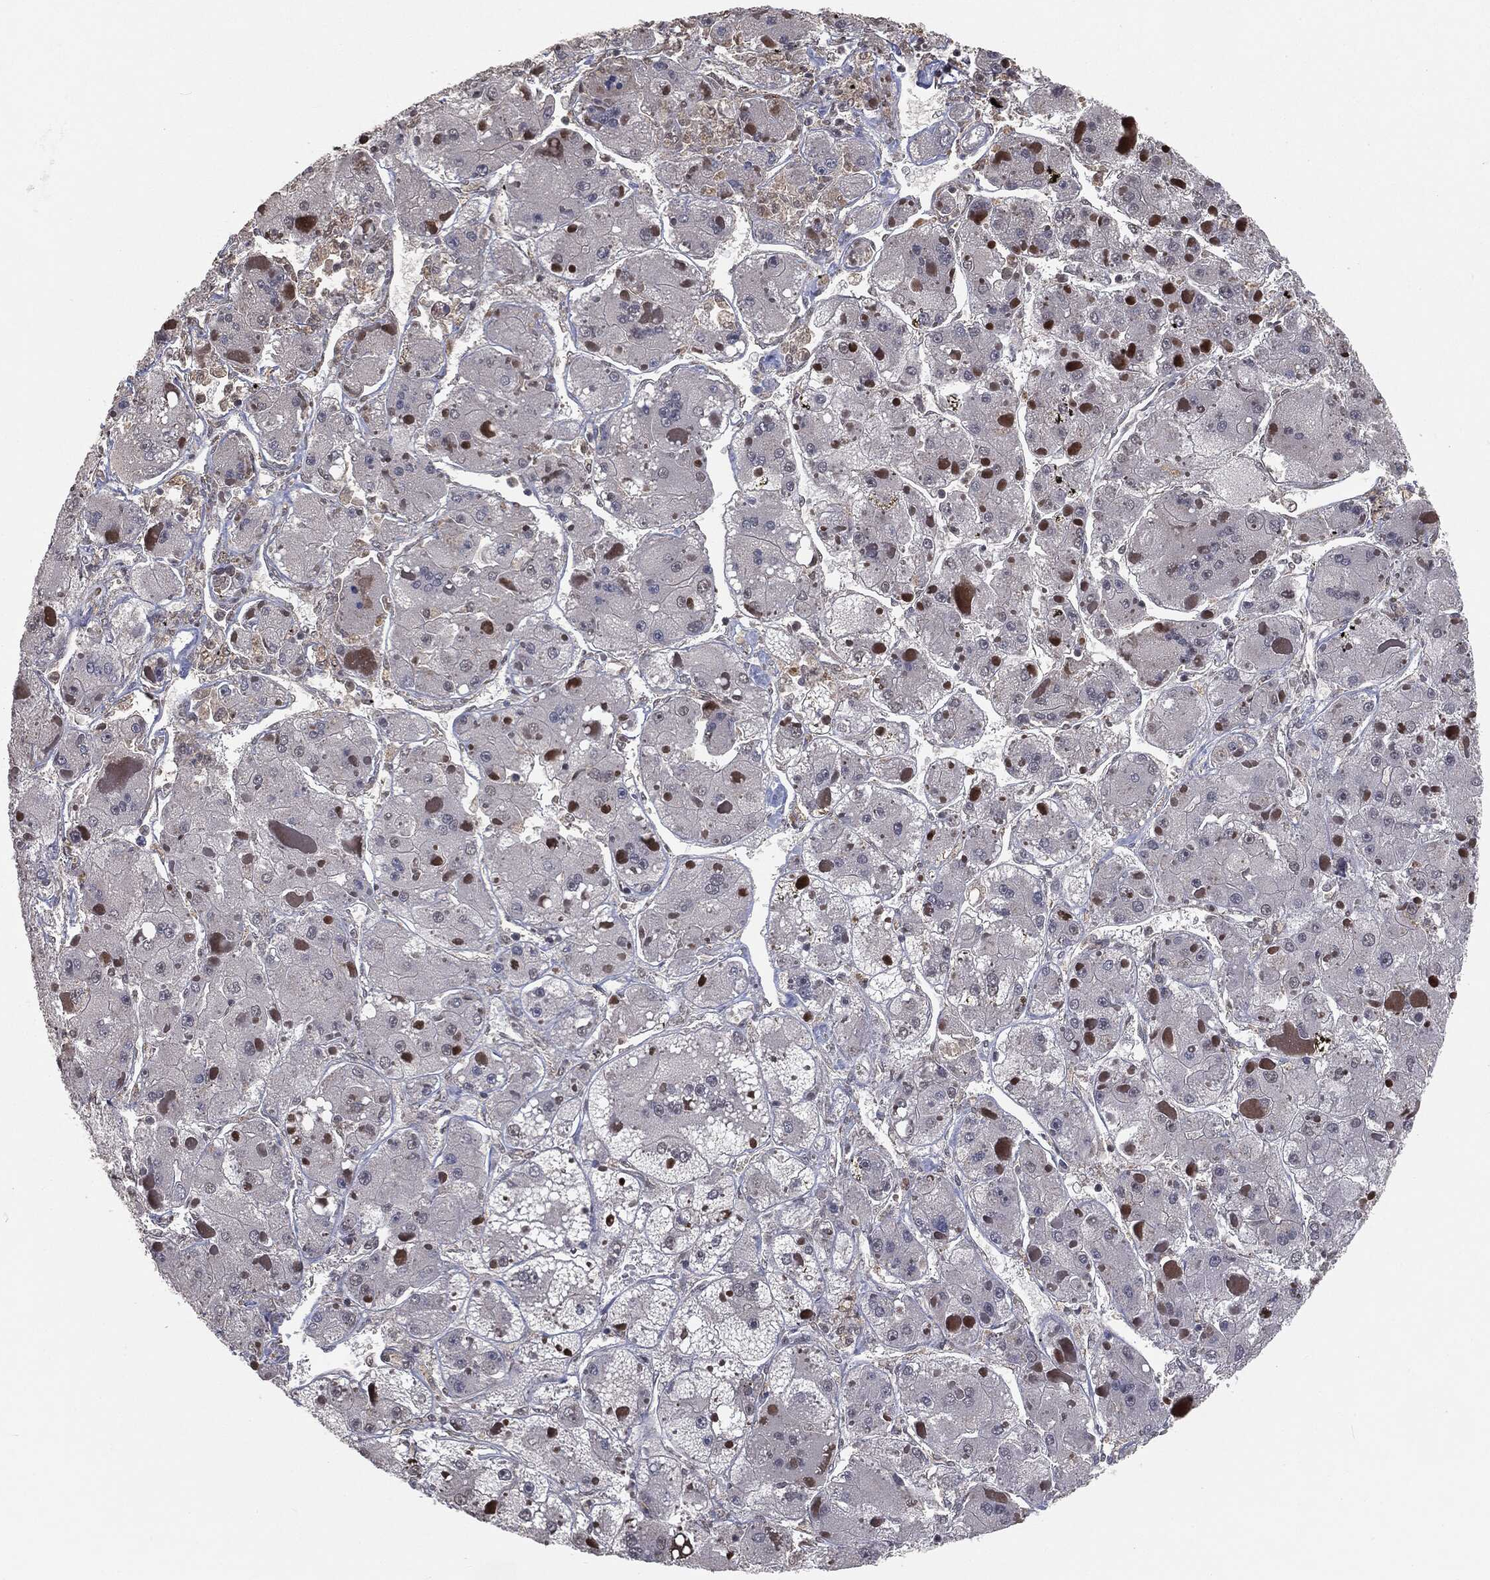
{"staining": {"intensity": "negative", "quantity": "none", "location": "none"}, "tissue": "liver cancer", "cell_type": "Tumor cells", "image_type": "cancer", "snomed": [{"axis": "morphology", "description": "Carcinoma, Hepatocellular, NOS"}, {"axis": "topography", "description": "Liver"}], "caption": "Tumor cells are negative for brown protein staining in hepatocellular carcinoma (liver).", "gene": "FBXO7", "patient": {"sex": "female", "age": 73}}